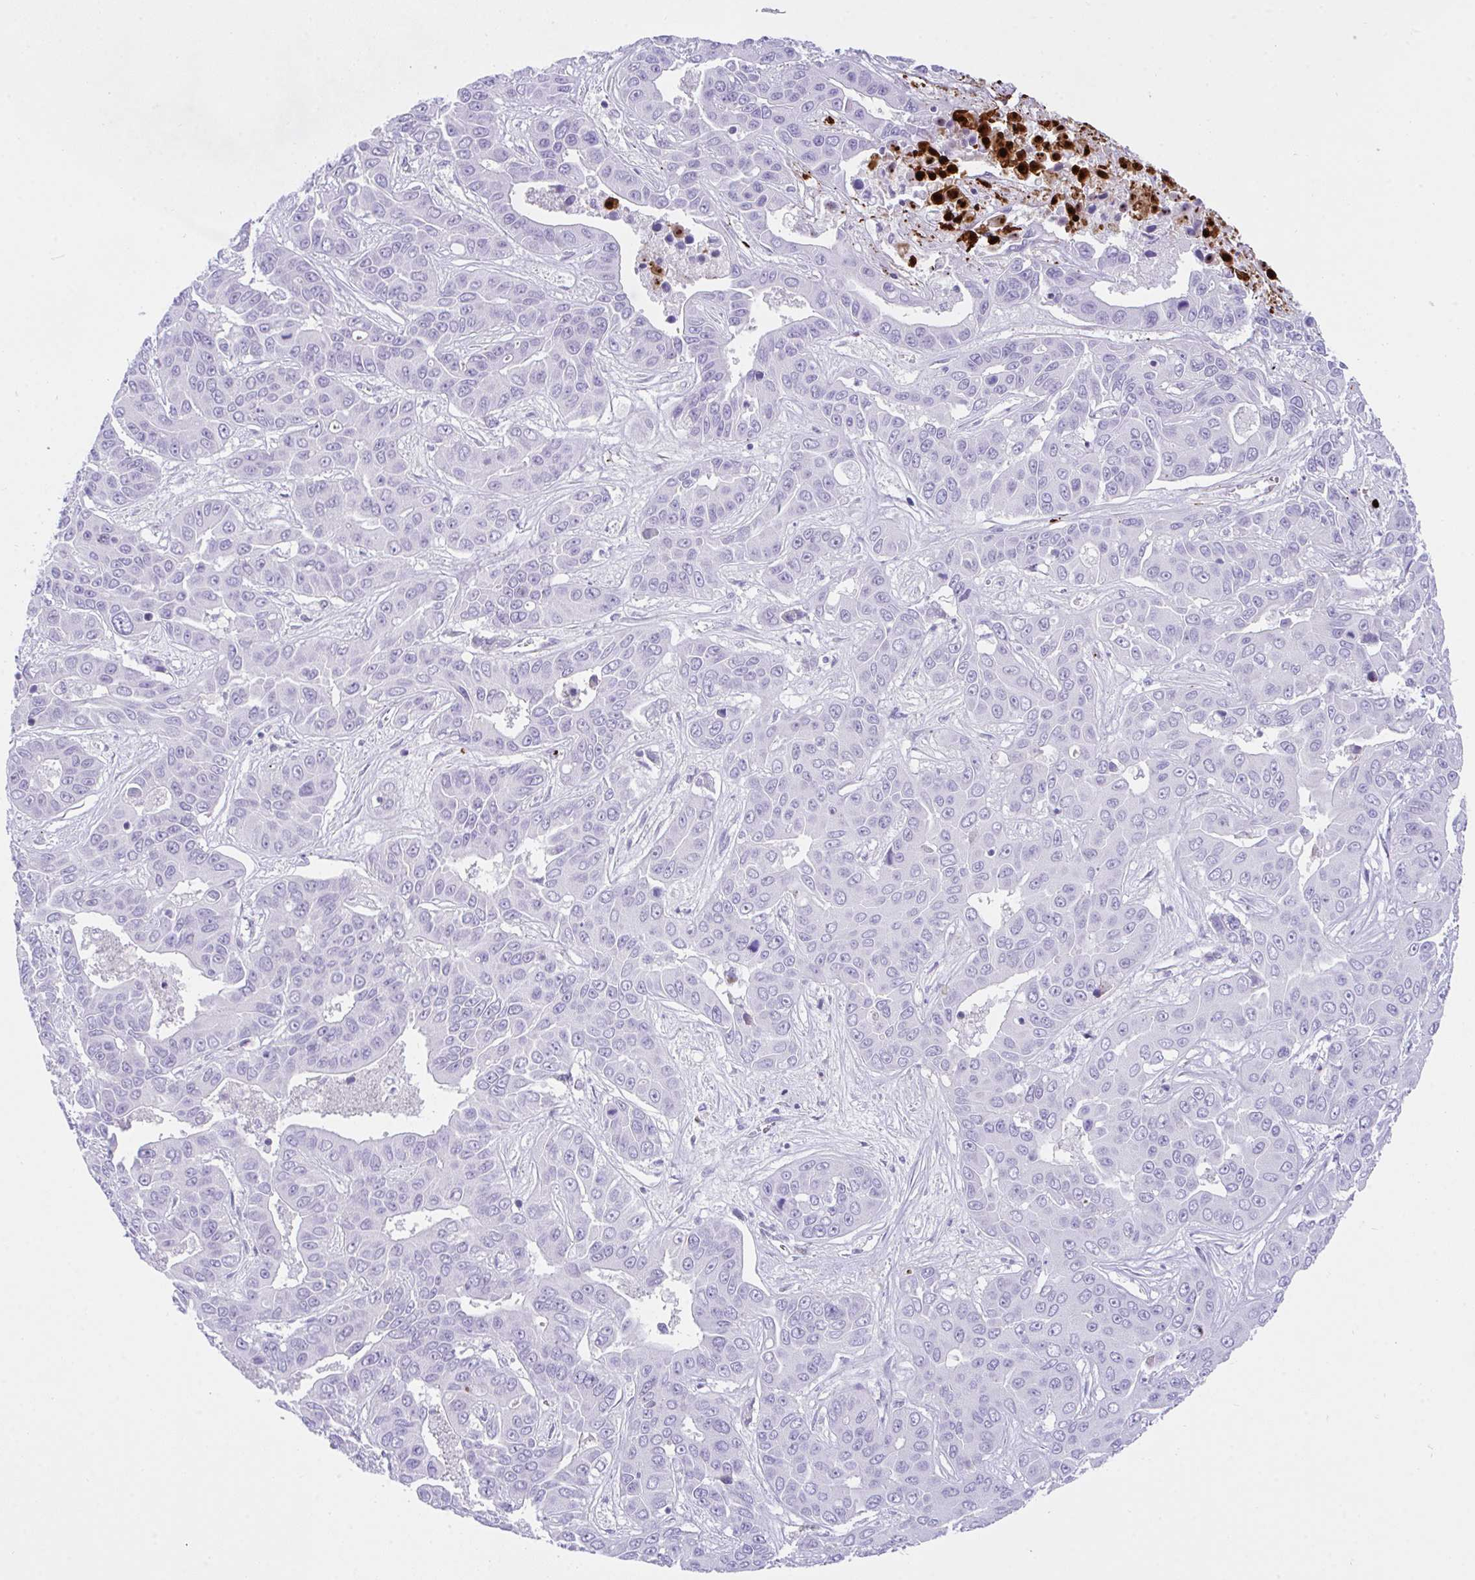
{"staining": {"intensity": "negative", "quantity": "none", "location": "none"}, "tissue": "liver cancer", "cell_type": "Tumor cells", "image_type": "cancer", "snomed": [{"axis": "morphology", "description": "Cholangiocarcinoma"}, {"axis": "topography", "description": "Liver"}], "caption": "DAB (3,3'-diaminobenzidine) immunohistochemical staining of liver cholangiocarcinoma displays no significant expression in tumor cells. (Stains: DAB immunohistochemistry with hematoxylin counter stain, Microscopy: brightfield microscopy at high magnification).", "gene": "KMT2E", "patient": {"sex": "female", "age": 52}}